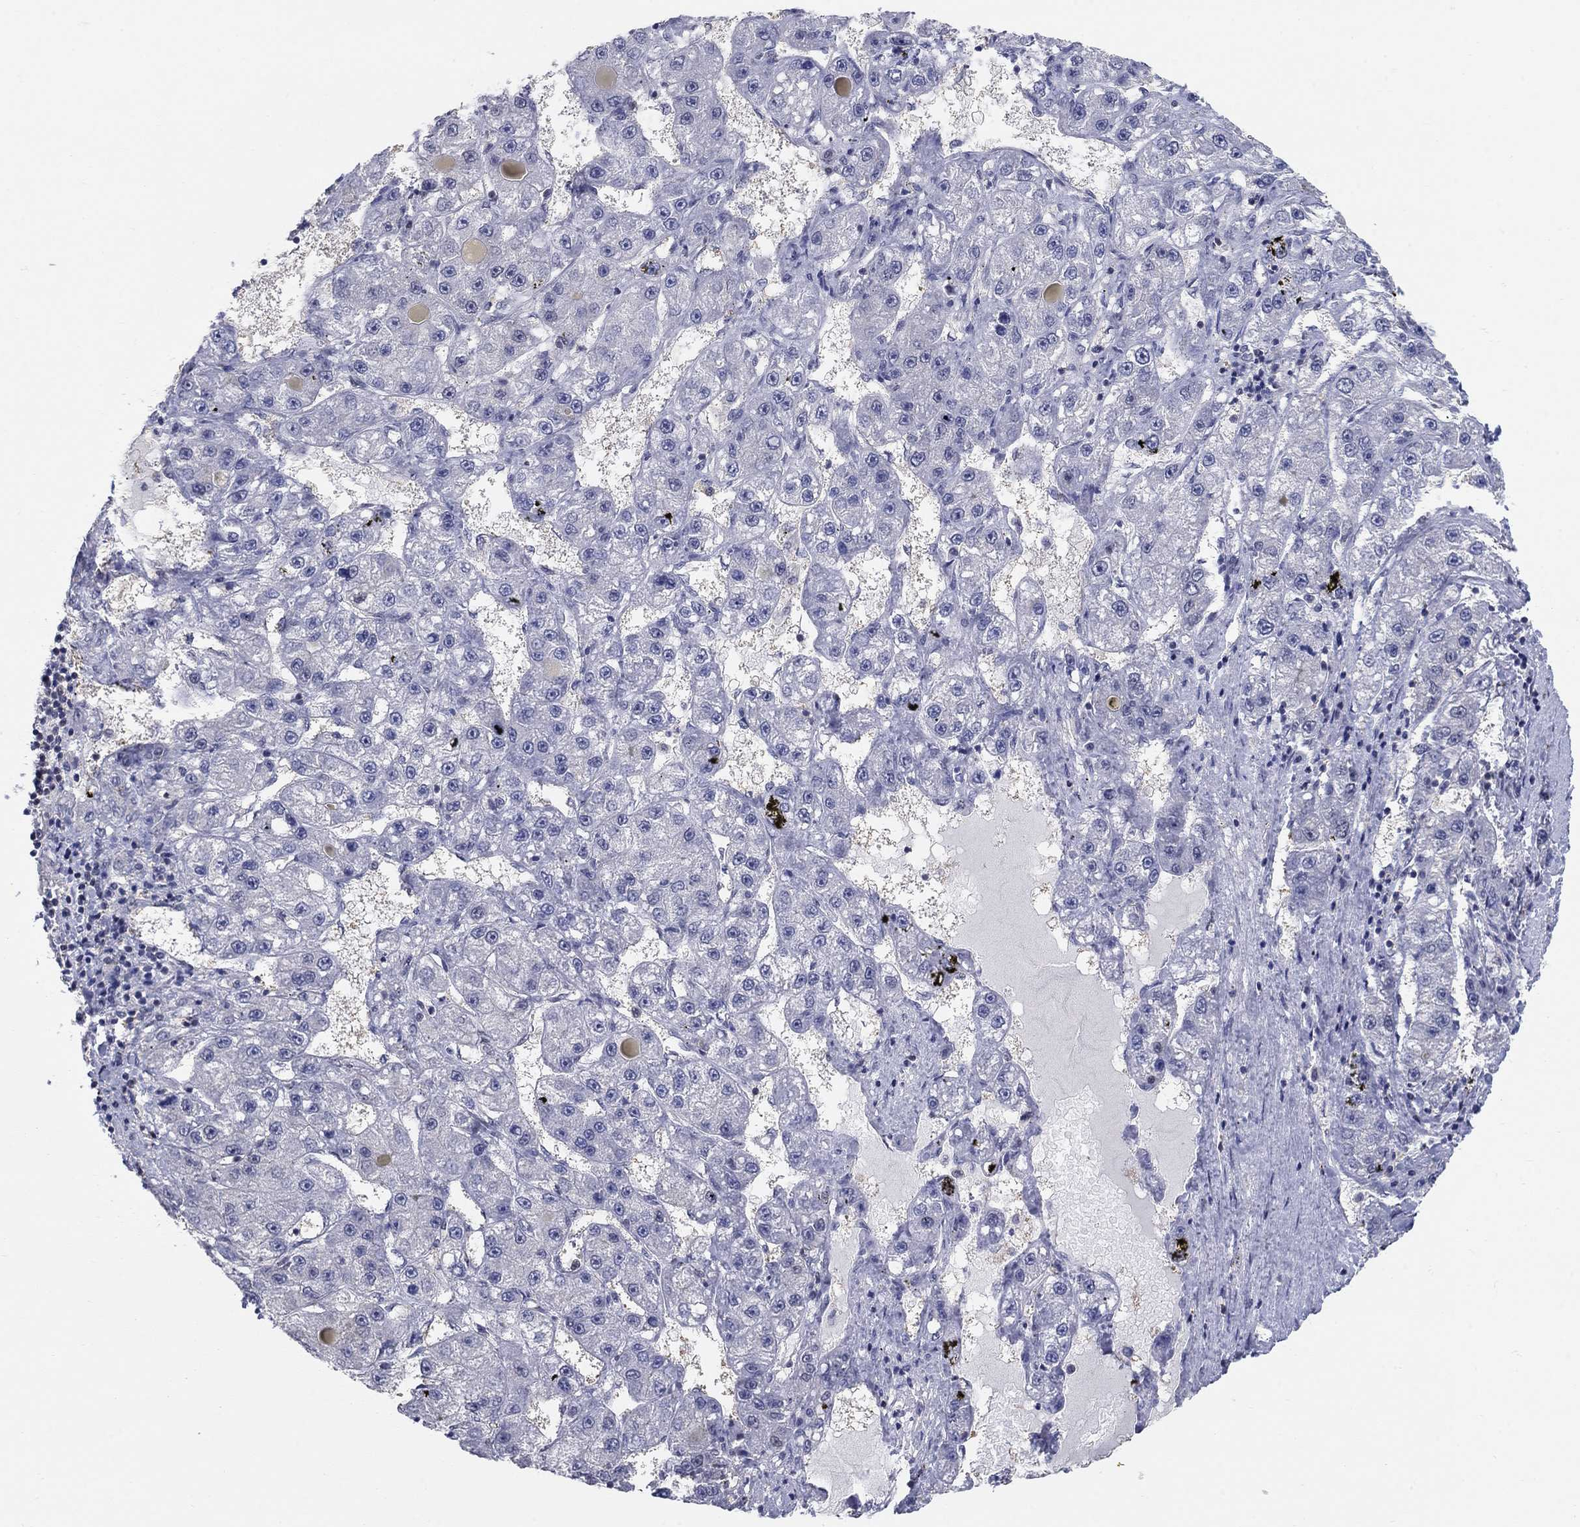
{"staining": {"intensity": "negative", "quantity": "none", "location": "none"}, "tissue": "liver cancer", "cell_type": "Tumor cells", "image_type": "cancer", "snomed": [{"axis": "morphology", "description": "Carcinoma, Hepatocellular, NOS"}, {"axis": "topography", "description": "Liver"}], "caption": "DAB immunohistochemical staining of human liver cancer reveals no significant staining in tumor cells. (Stains: DAB immunohistochemistry (IHC) with hematoxylin counter stain, Microscopy: brightfield microscopy at high magnification).", "gene": "CENPE", "patient": {"sex": "female", "age": 65}}